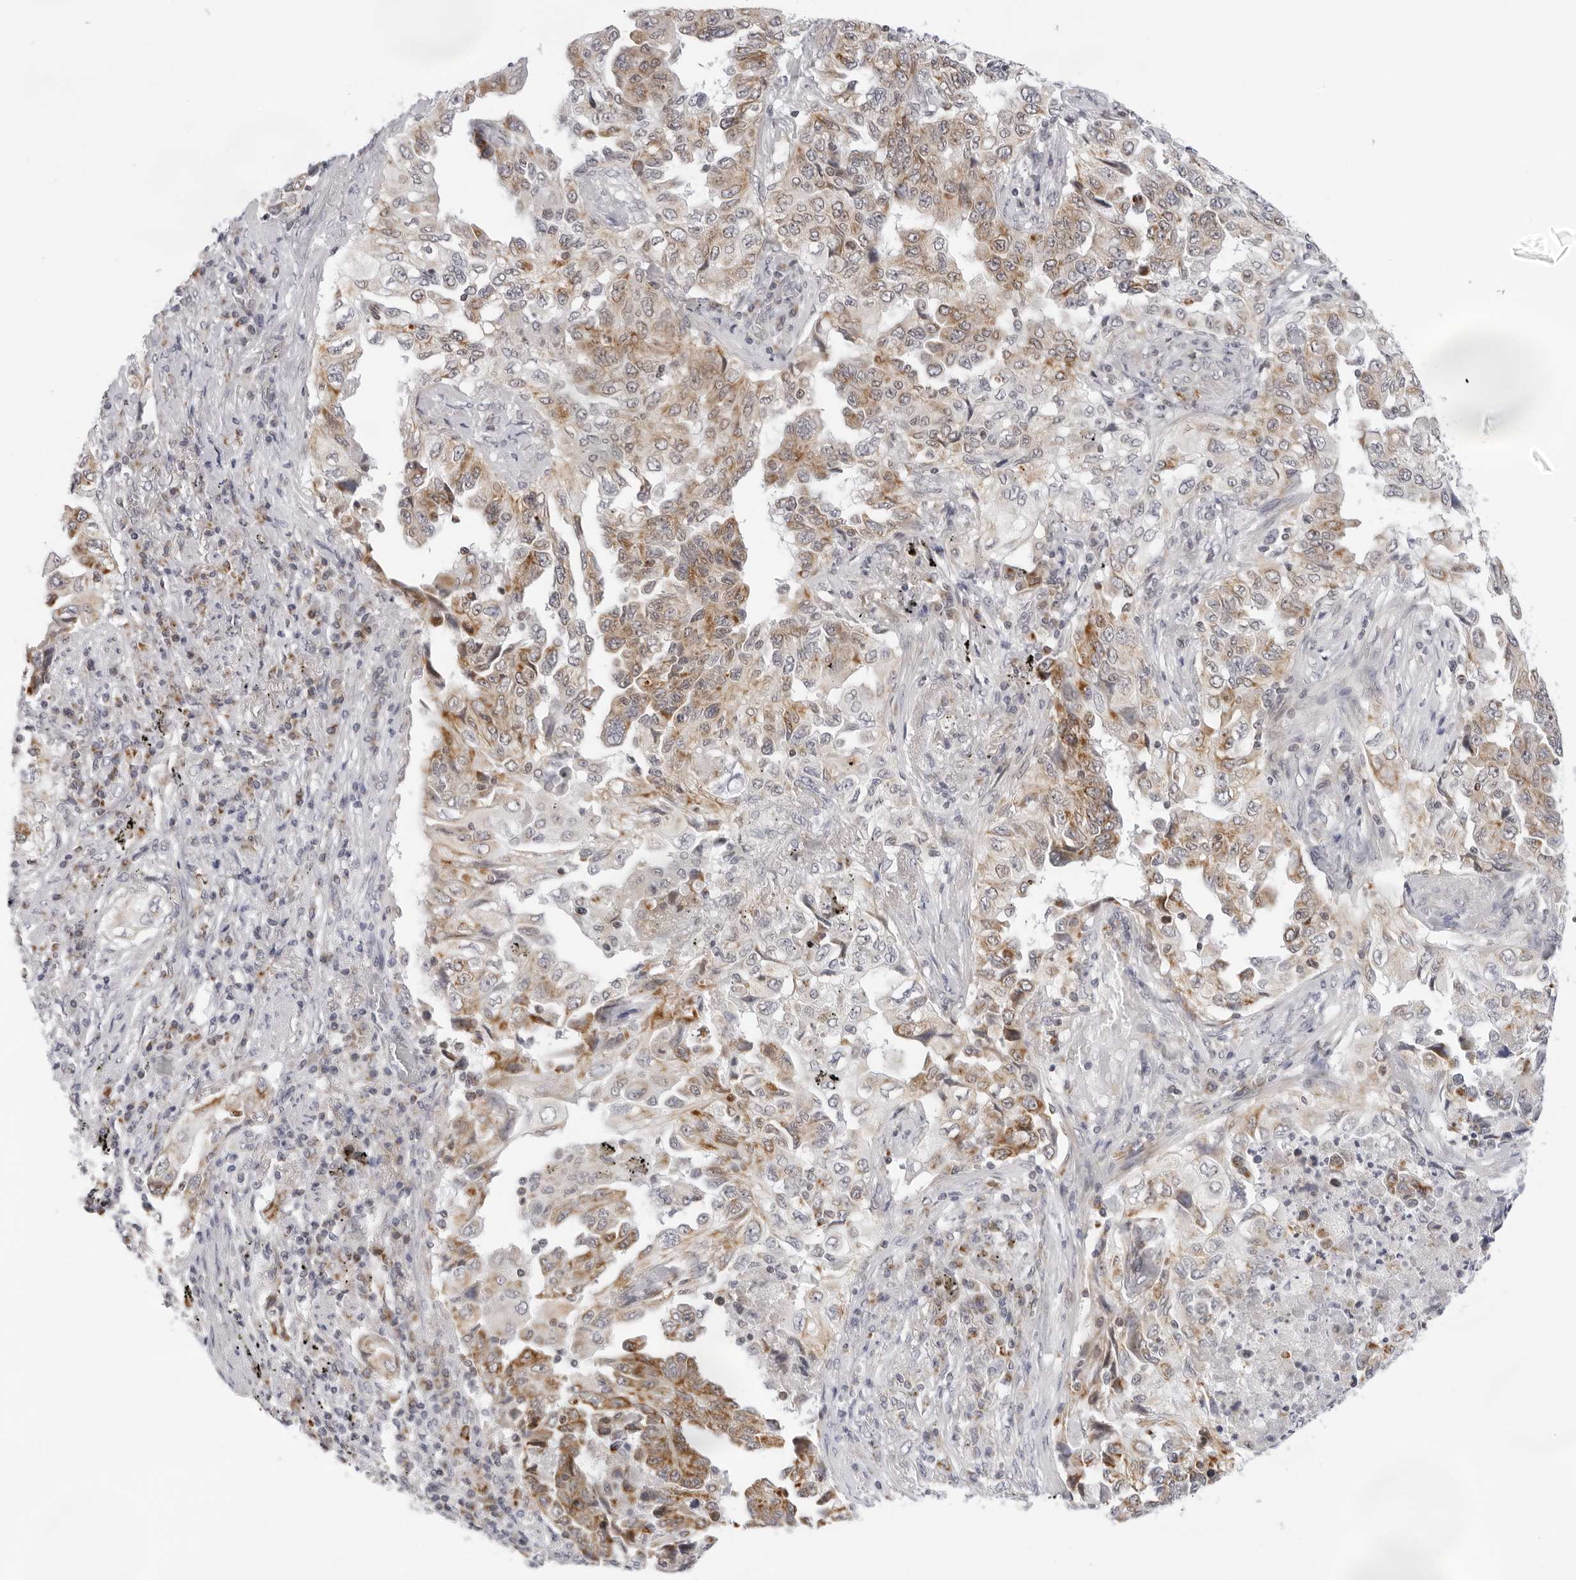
{"staining": {"intensity": "moderate", "quantity": "25%-75%", "location": "cytoplasmic/membranous"}, "tissue": "lung cancer", "cell_type": "Tumor cells", "image_type": "cancer", "snomed": [{"axis": "morphology", "description": "Adenocarcinoma, NOS"}, {"axis": "topography", "description": "Lung"}], "caption": "Human lung adenocarcinoma stained with a protein marker exhibits moderate staining in tumor cells.", "gene": "CIART", "patient": {"sex": "female", "age": 51}}